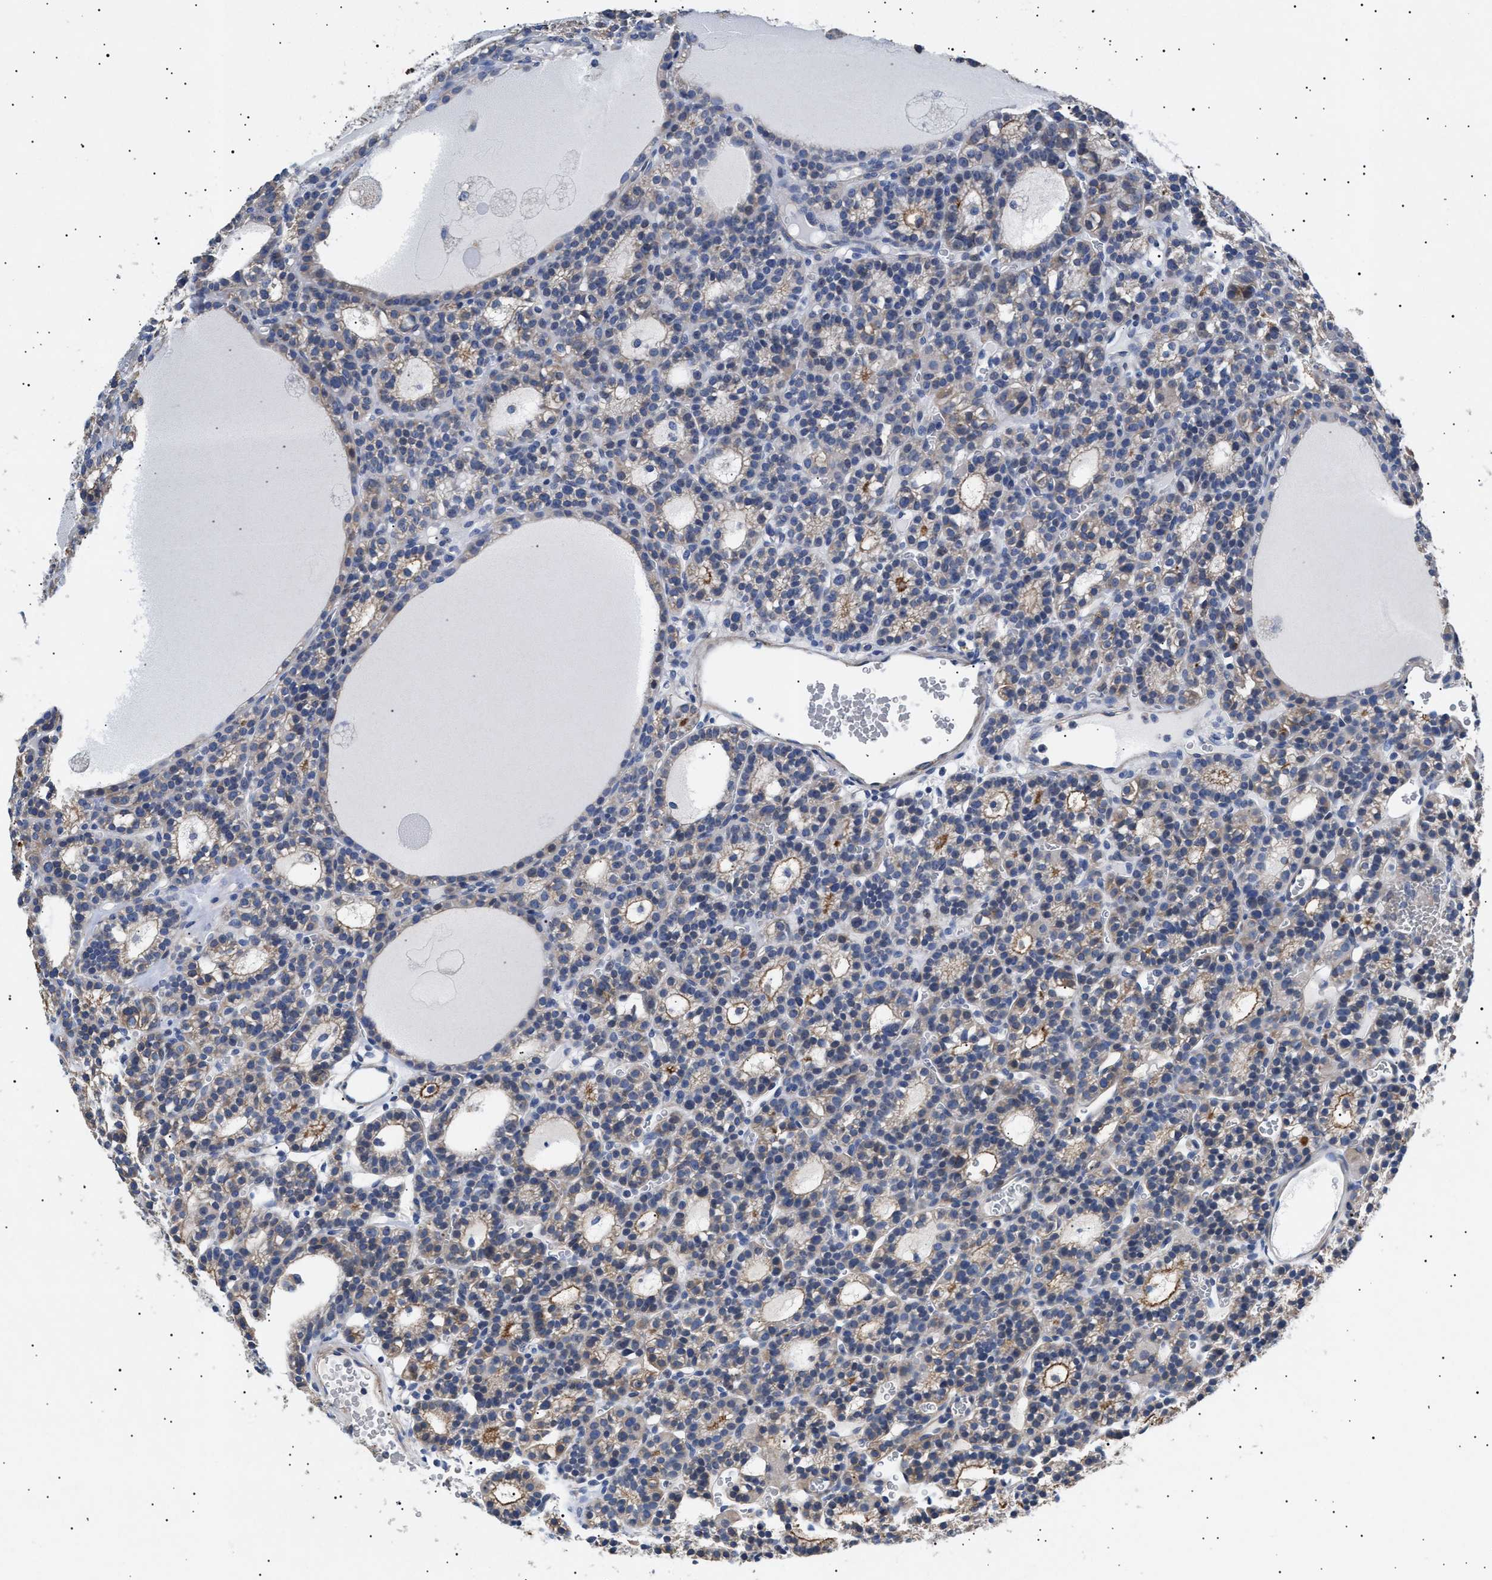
{"staining": {"intensity": "weak", "quantity": "25%-75%", "location": "cytoplasmic/membranous"}, "tissue": "parathyroid gland", "cell_type": "Glandular cells", "image_type": "normal", "snomed": [{"axis": "morphology", "description": "Normal tissue, NOS"}, {"axis": "morphology", "description": "Adenoma, NOS"}, {"axis": "topography", "description": "Parathyroid gland"}], "caption": "This histopathology image shows IHC staining of normal human parathyroid gland, with low weak cytoplasmic/membranous positivity in about 25%-75% of glandular cells.", "gene": "HEMGN", "patient": {"sex": "female", "age": 58}}